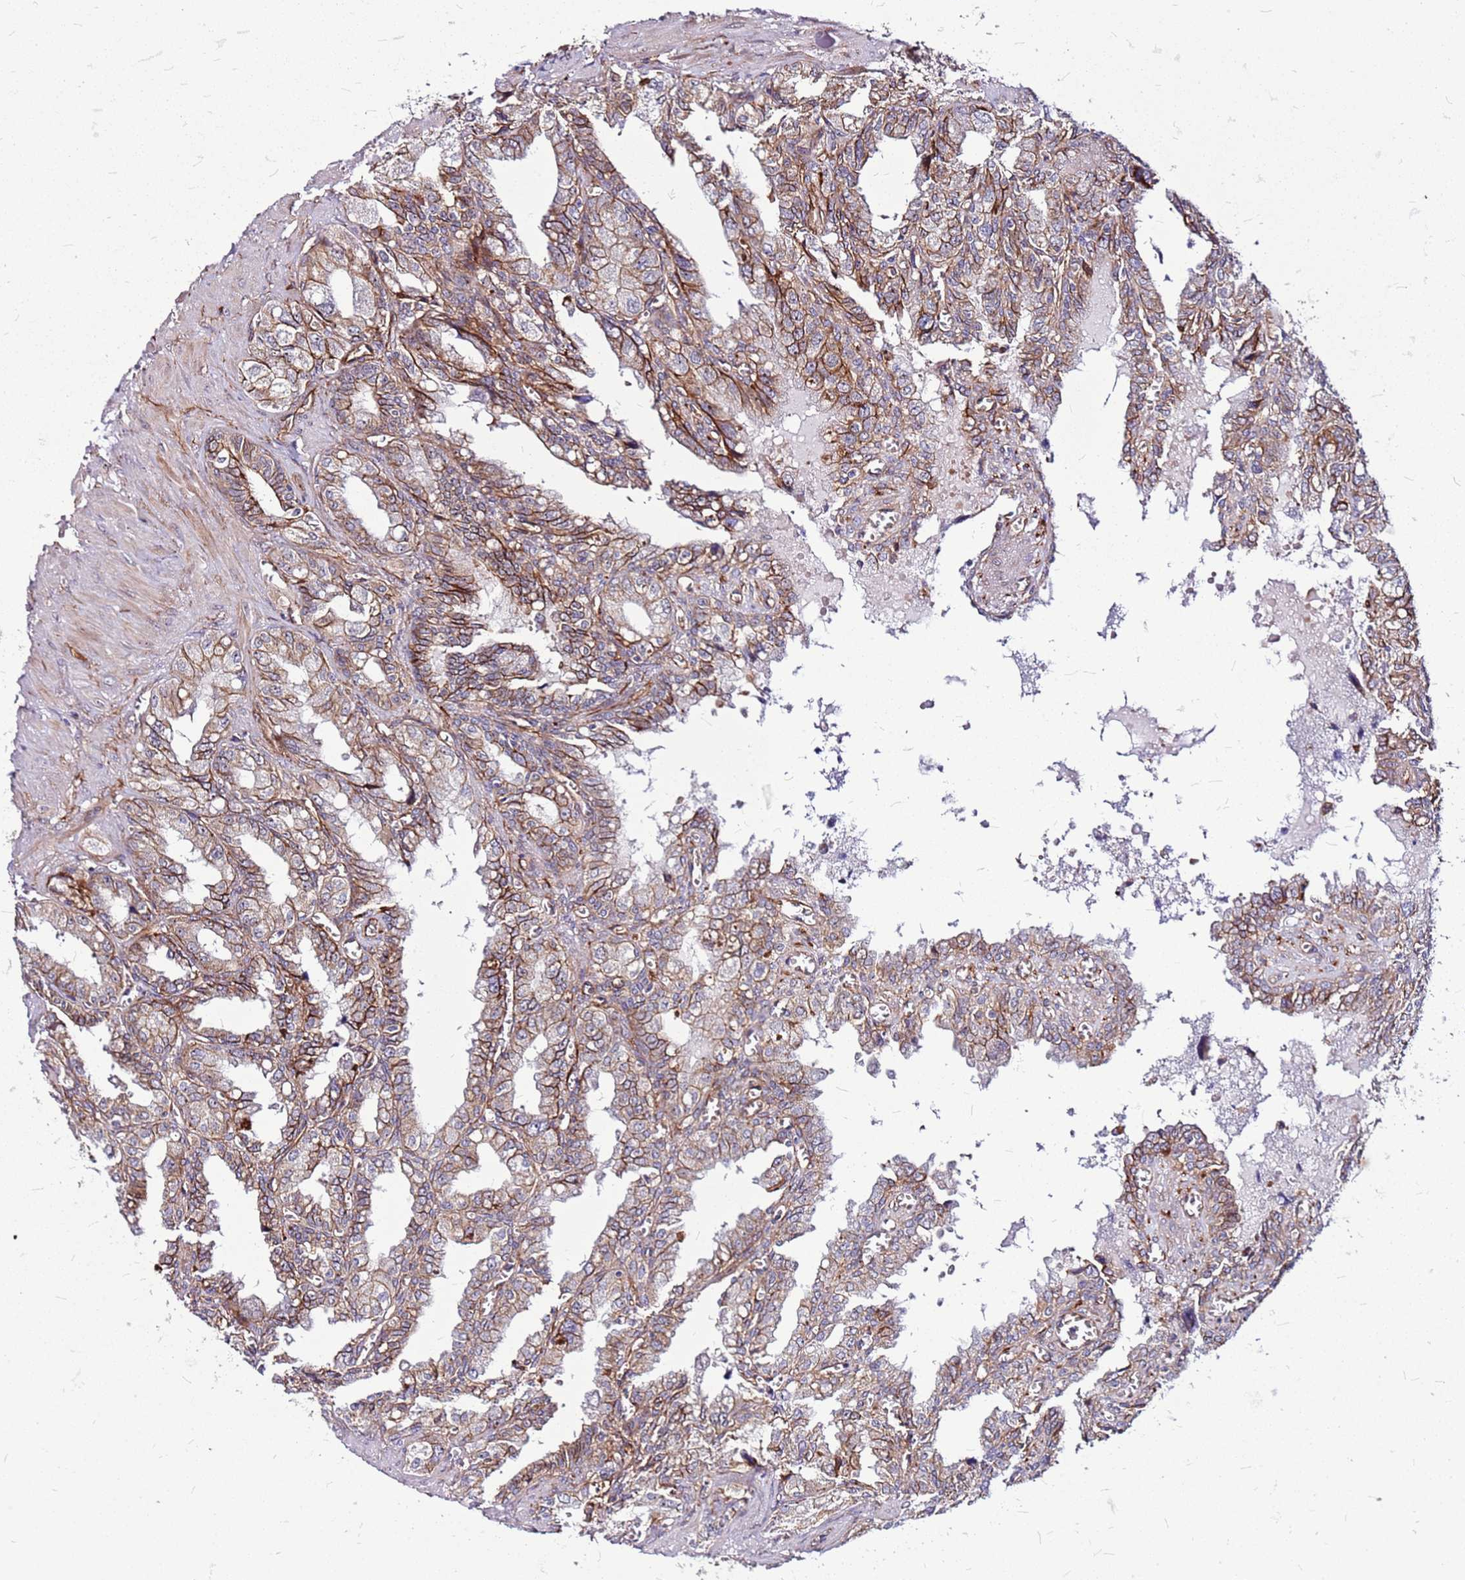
{"staining": {"intensity": "moderate", "quantity": ">75%", "location": "cytoplasmic/membranous"}, "tissue": "seminal vesicle", "cell_type": "Glandular cells", "image_type": "normal", "snomed": [{"axis": "morphology", "description": "Normal tissue, NOS"}, {"axis": "topography", "description": "Seminal veicle"}], "caption": "Immunohistochemical staining of unremarkable seminal vesicle shows moderate cytoplasmic/membranous protein positivity in about >75% of glandular cells. (Brightfield microscopy of DAB IHC at high magnification).", "gene": "TOPAZ1", "patient": {"sex": "male", "age": 67}}